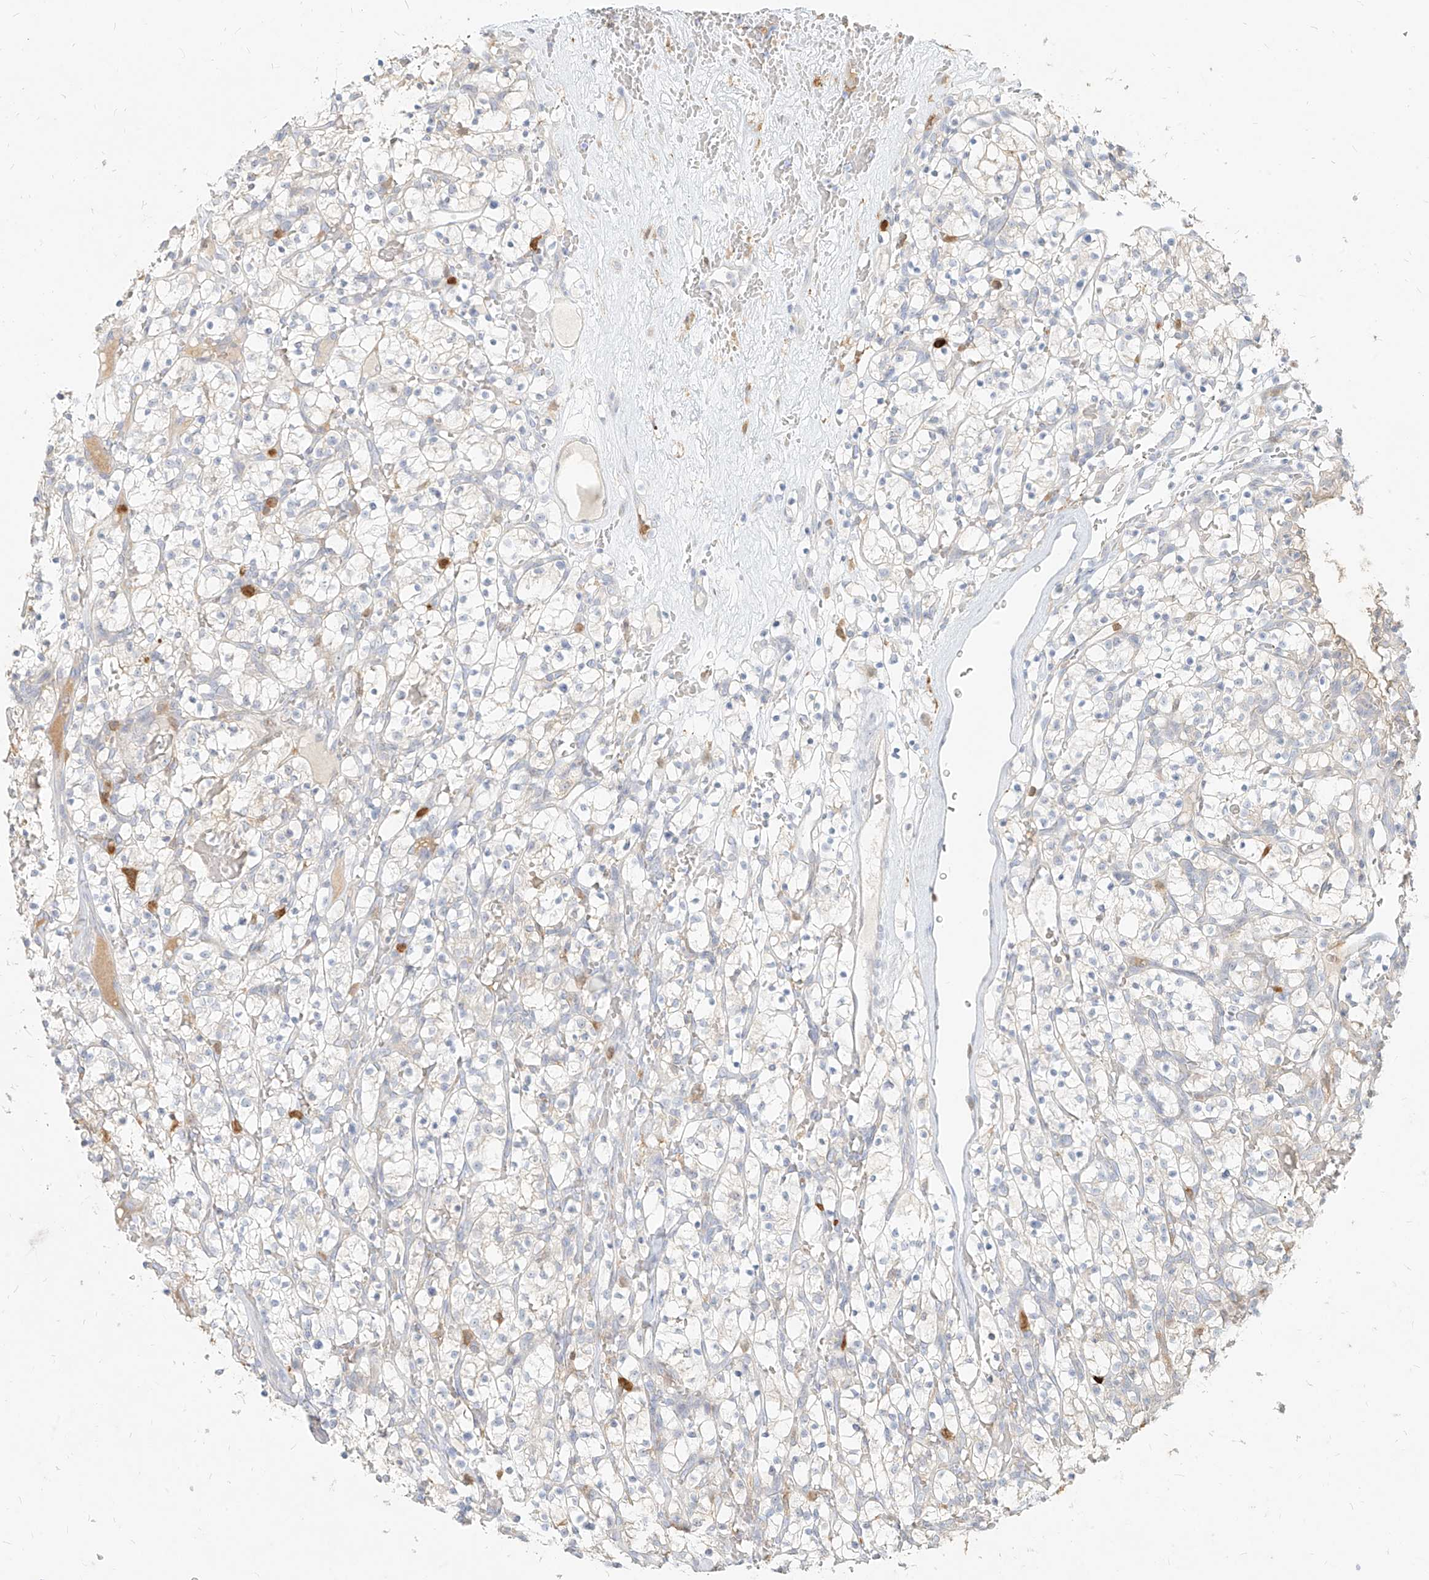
{"staining": {"intensity": "negative", "quantity": "none", "location": "none"}, "tissue": "renal cancer", "cell_type": "Tumor cells", "image_type": "cancer", "snomed": [{"axis": "morphology", "description": "Adenocarcinoma, NOS"}, {"axis": "topography", "description": "Kidney"}], "caption": "Image shows no significant protein staining in tumor cells of renal cancer (adenocarcinoma).", "gene": "PGD", "patient": {"sex": "female", "age": 57}}